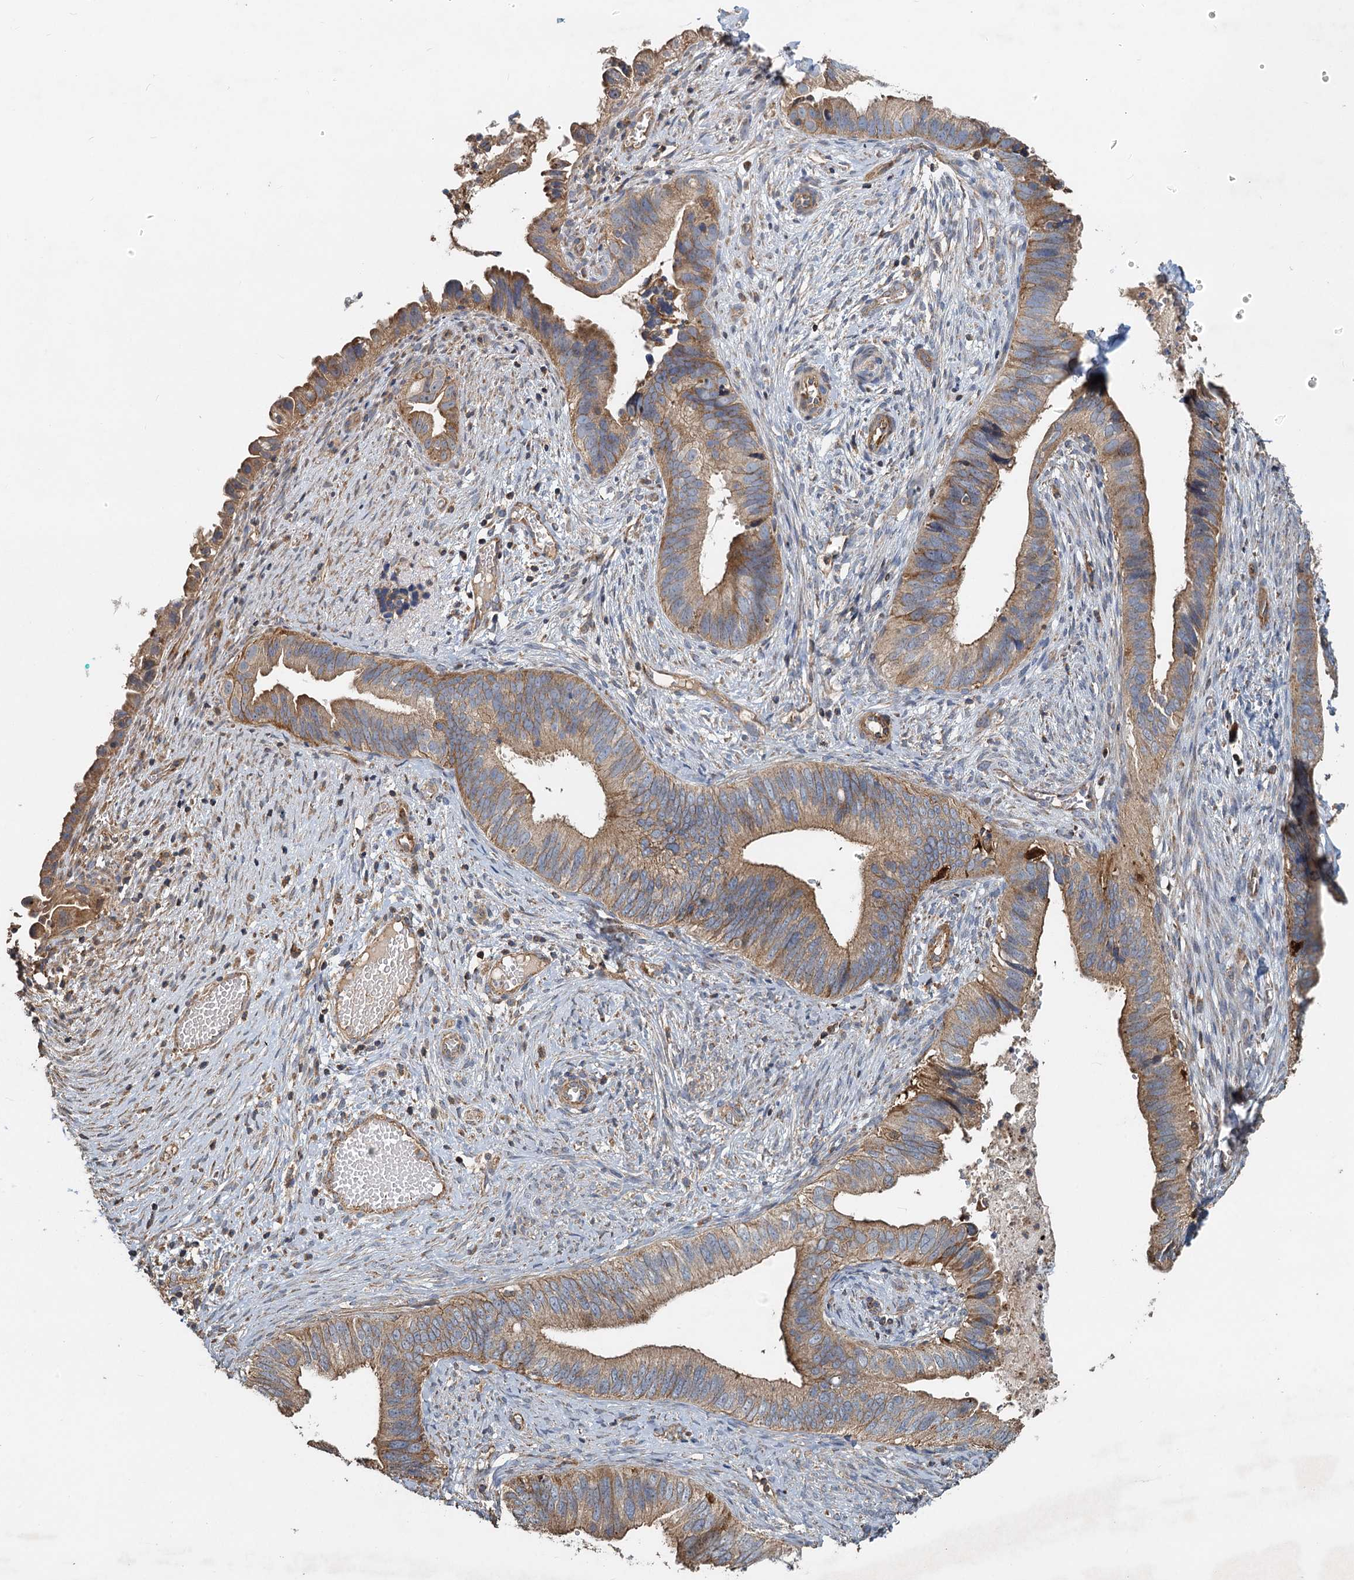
{"staining": {"intensity": "moderate", "quantity": ">75%", "location": "cytoplasmic/membranous"}, "tissue": "cervical cancer", "cell_type": "Tumor cells", "image_type": "cancer", "snomed": [{"axis": "morphology", "description": "Adenocarcinoma, NOS"}, {"axis": "topography", "description": "Cervix"}], "caption": "A medium amount of moderate cytoplasmic/membranous positivity is seen in approximately >75% of tumor cells in cervical cancer tissue.", "gene": "SDS", "patient": {"sex": "female", "age": 42}}